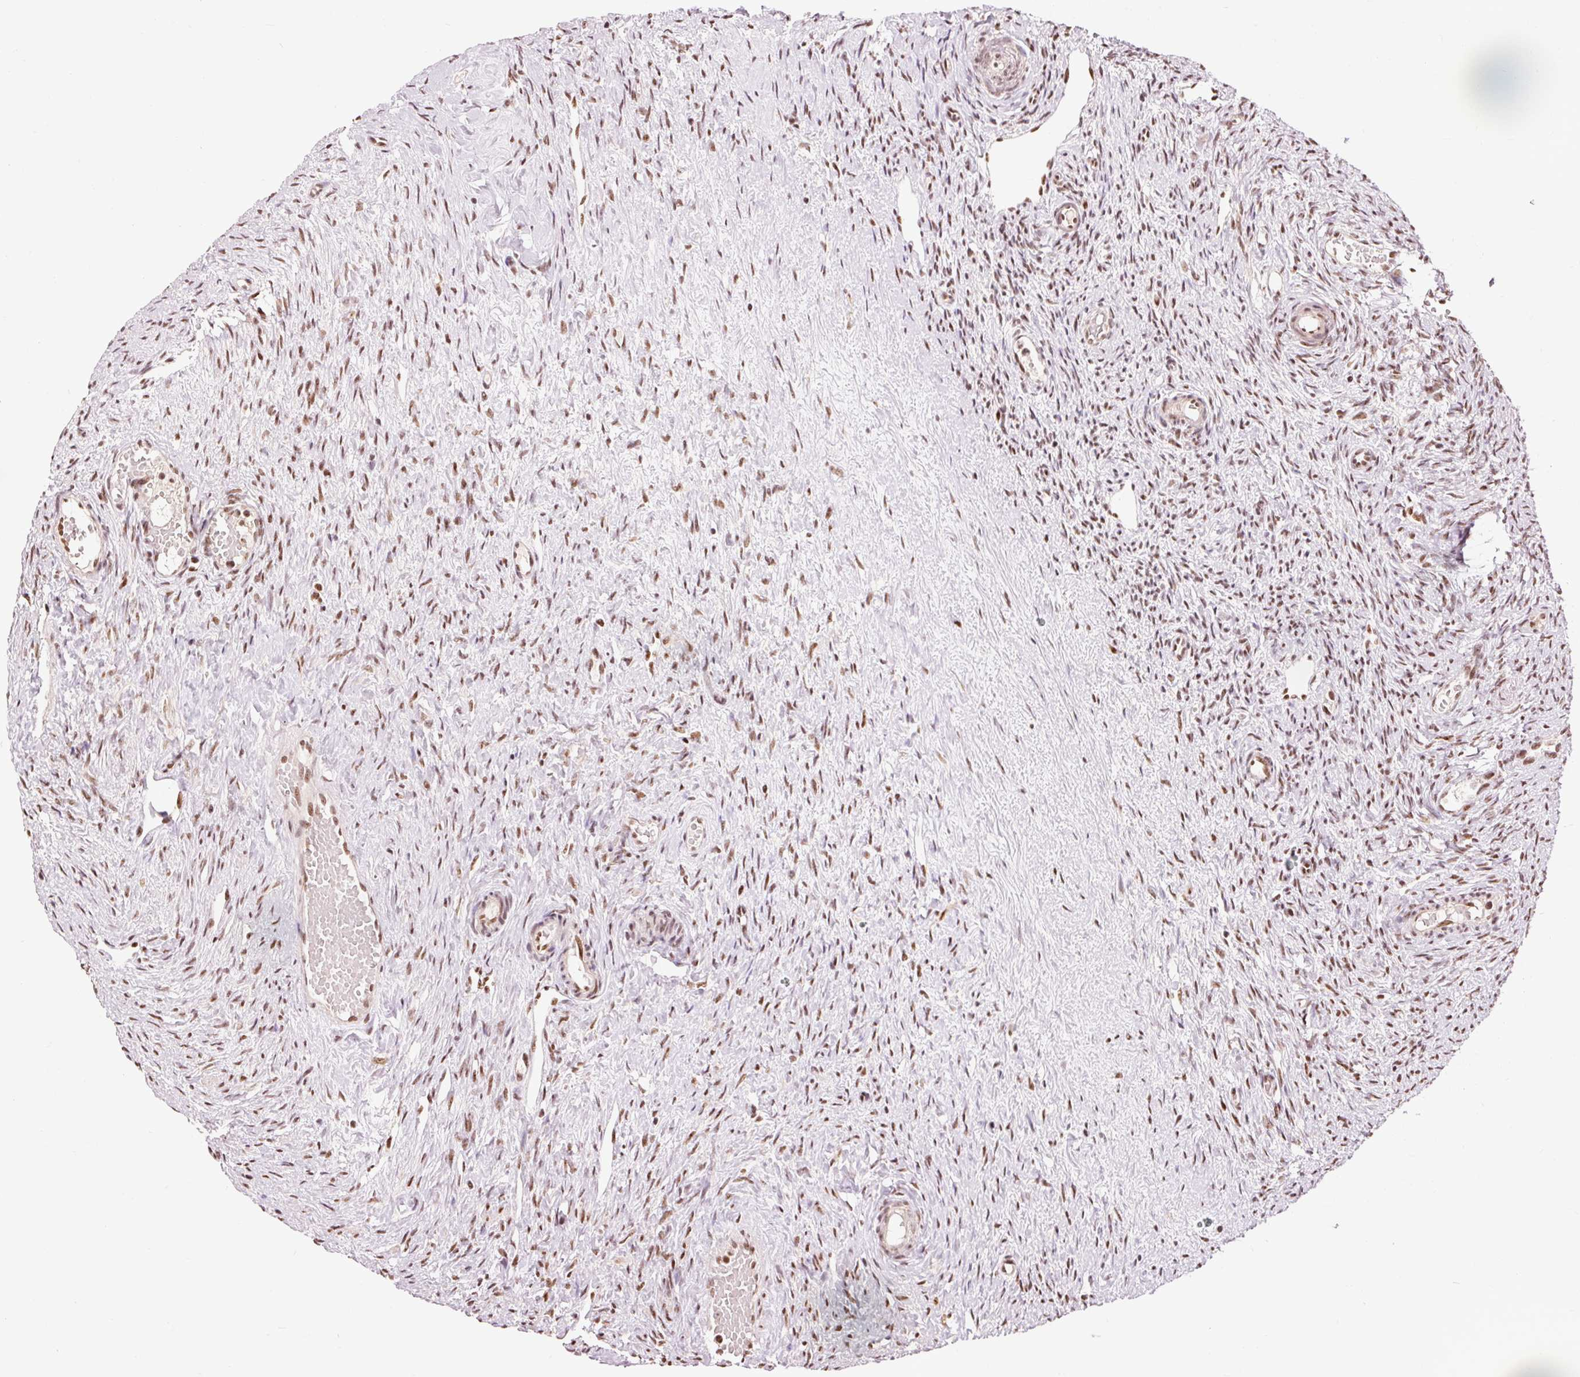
{"staining": {"intensity": "strong", "quantity": ">75%", "location": "nuclear"}, "tissue": "ovary", "cell_type": "Follicle cells", "image_type": "normal", "snomed": [{"axis": "morphology", "description": "Normal tissue, NOS"}, {"axis": "topography", "description": "Ovary"}], "caption": "Protein staining by IHC exhibits strong nuclear positivity in about >75% of follicle cells in normal ovary. Immunohistochemistry stains the protein in brown and the nuclei are stained blue.", "gene": "ZBTB44", "patient": {"sex": "female", "age": 51}}